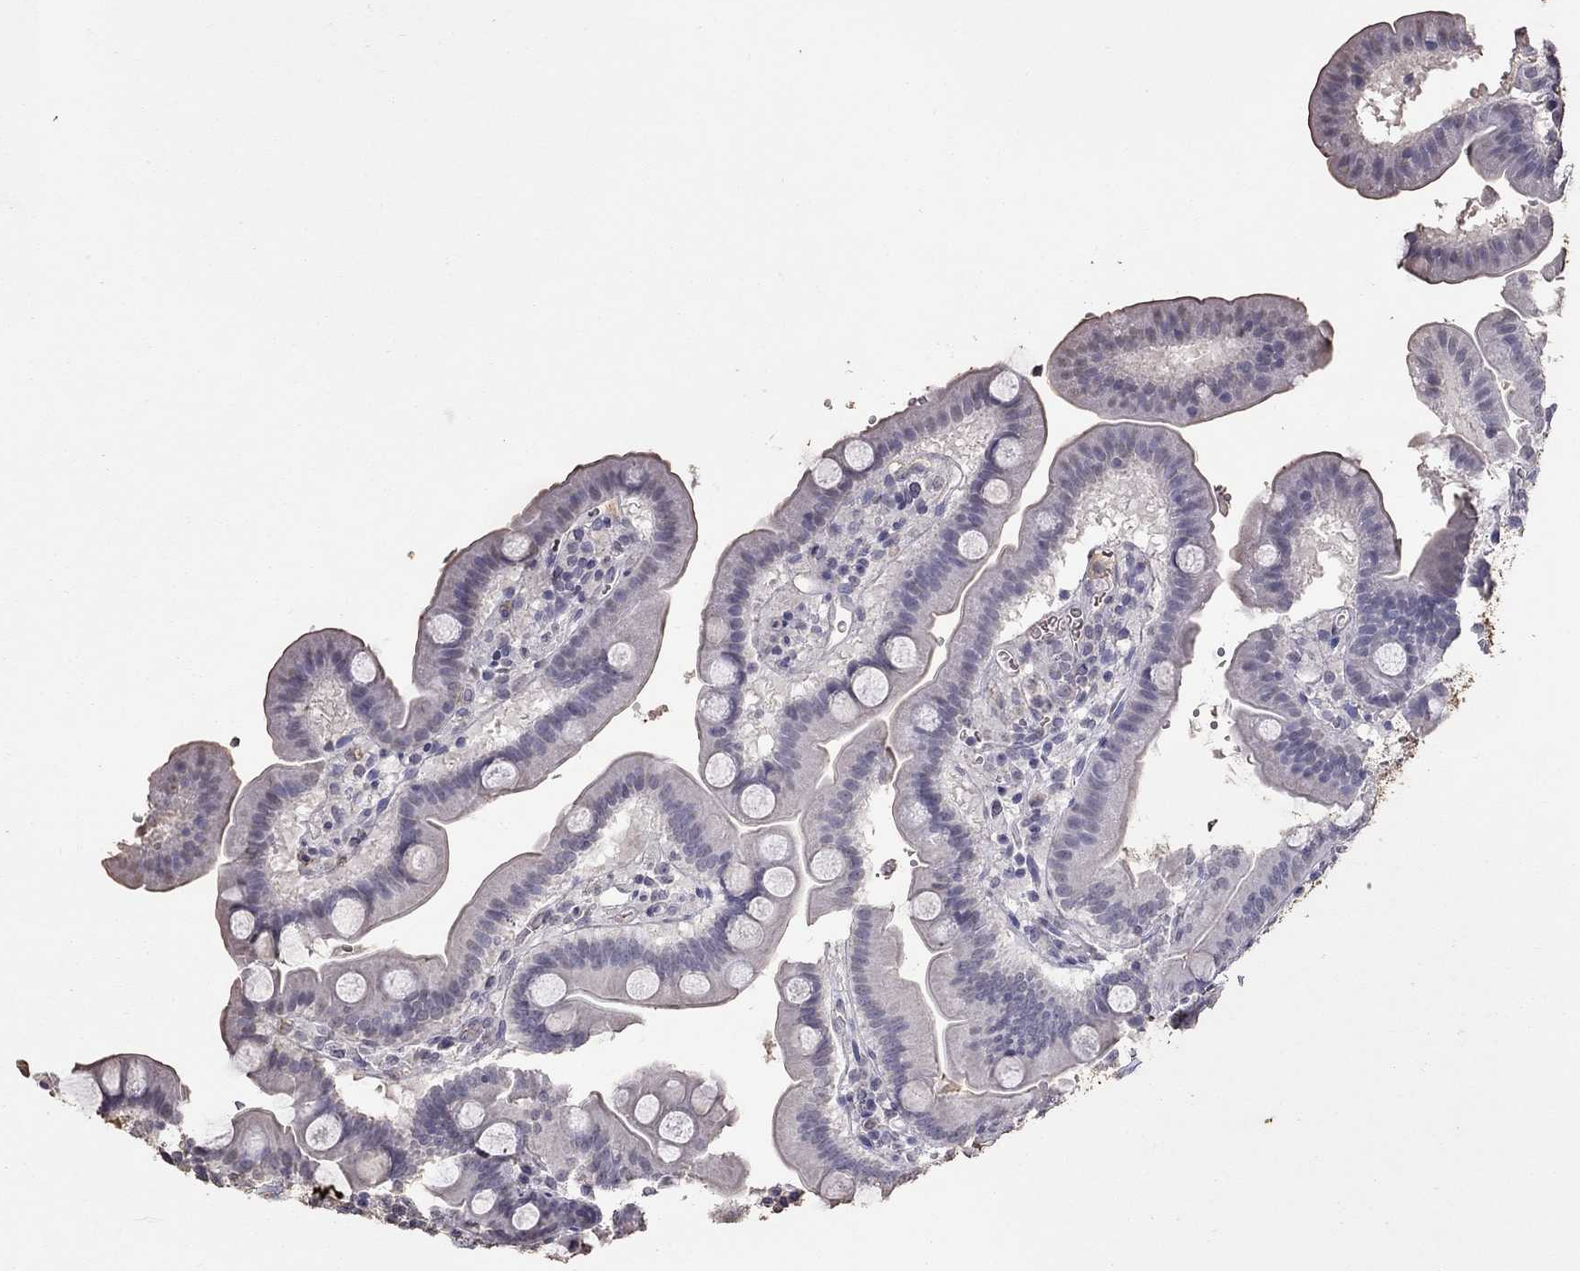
{"staining": {"intensity": "negative", "quantity": "none", "location": "none"}, "tissue": "duodenum", "cell_type": "Glandular cells", "image_type": "normal", "snomed": [{"axis": "morphology", "description": "Normal tissue, NOS"}, {"axis": "topography", "description": "Duodenum"}], "caption": "An immunohistochemistry (IHC) image of normal duodenum is shown. There is no staining in glandular cells of duodenum.", "gene": "SUN3", "patient": {"sex": "male", "age": 59}}